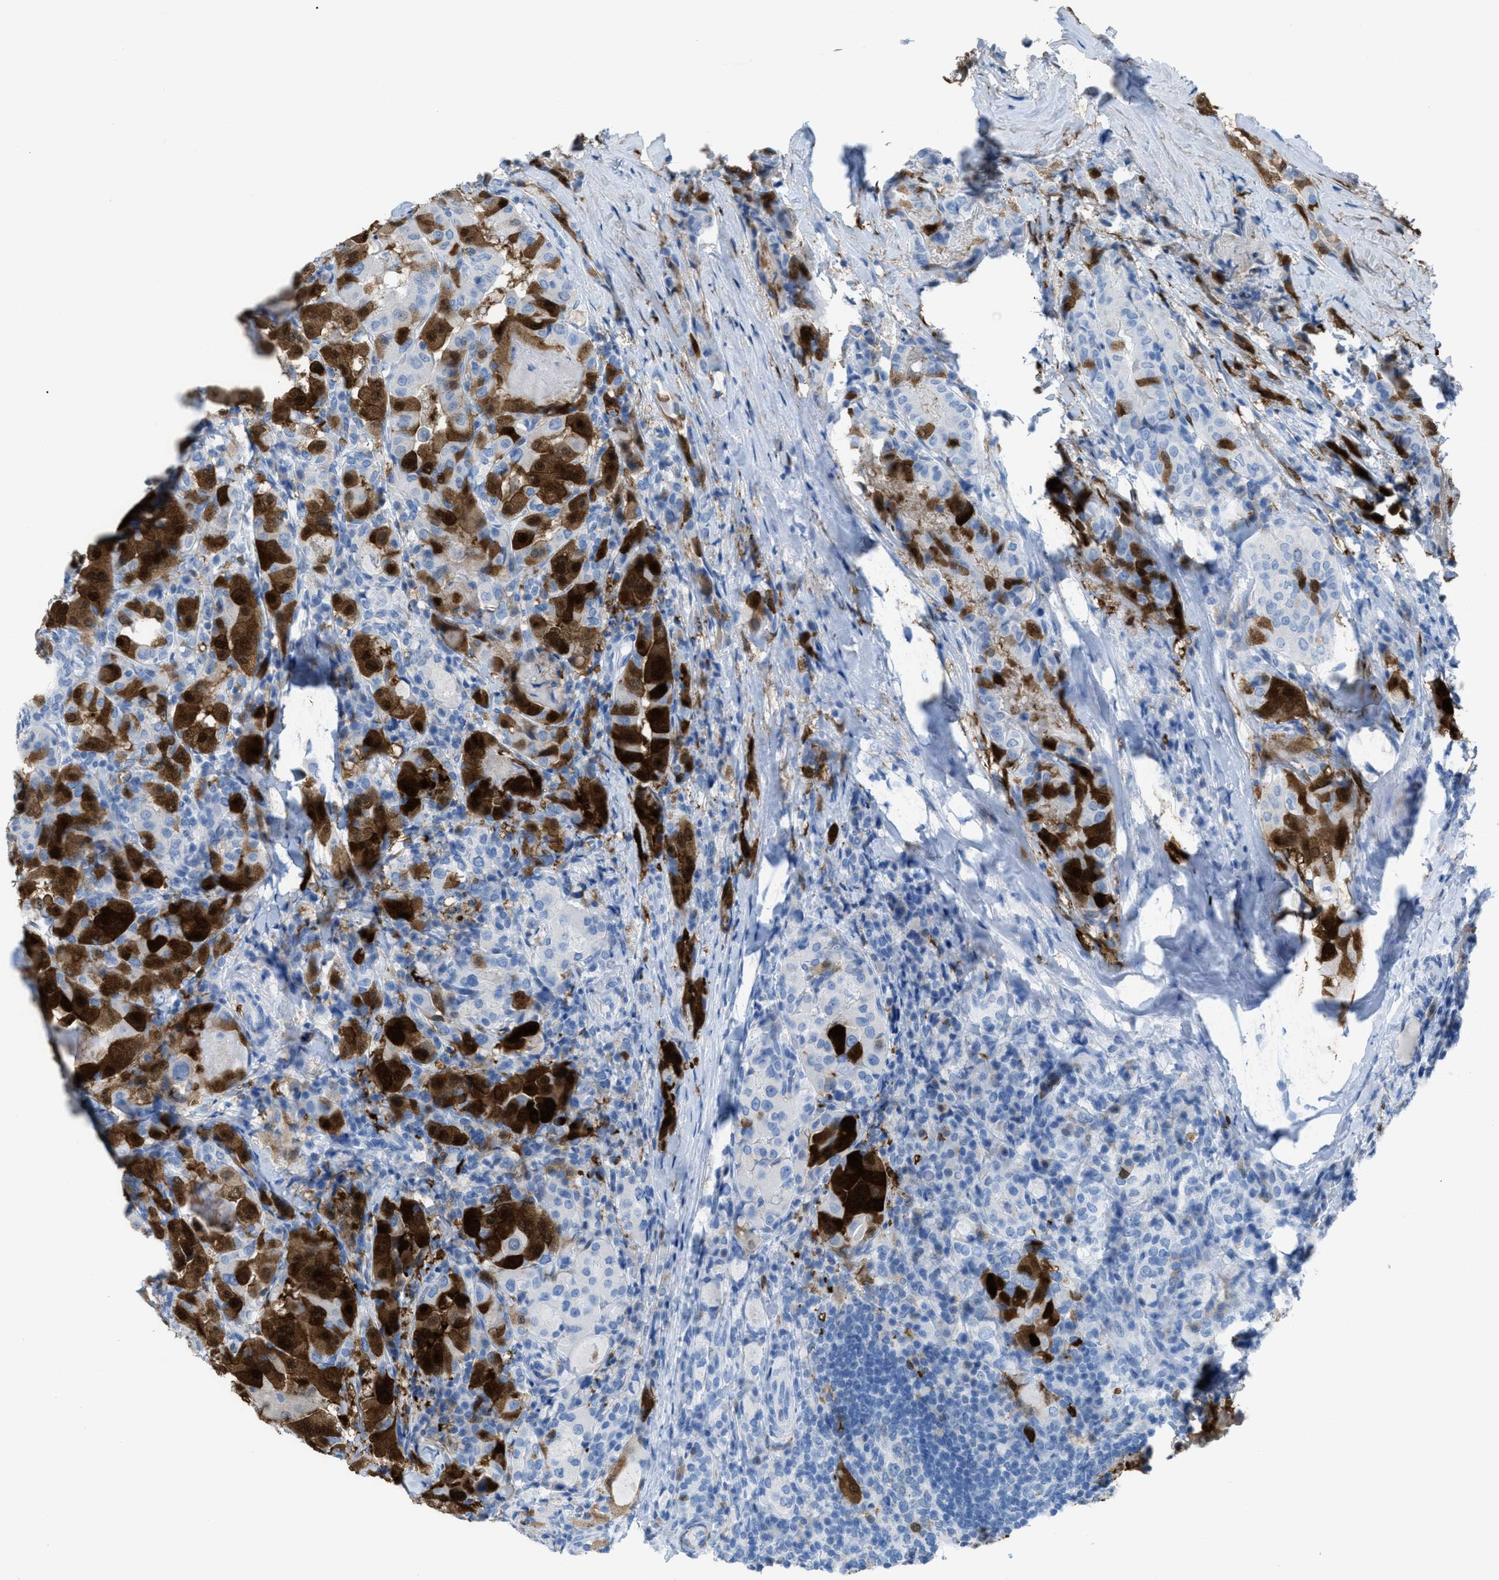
{"staining": {"intensity": "strong", "quantity": "25%-75%", "location": "cytoplasmic/membranous,nuclear"}, "tissue": "thyroid cancer", "cell_type": "Tumor cells", "image_type": "cancer", "snomed": [{"axis": "morphology", "description": "Papillary adenocarcinoma, NOS"}, {"axis": "topography", "description": "Thyroid gland"}], "caption": "The micrograph shows a brown stain indicating the presence of a protein in the cytoplasmic/membranous and nuclear of tumor cells in thyroid cancer (papillary adenocarcinoma). (Stains: DAB (3,3'-diaminobenzidine) in brown, nuclei in blue, Microscopy: brightfield microscopy at high magnification).", "gene": "CDKN2A", "patient": {"sex": "female", "age": 42}}